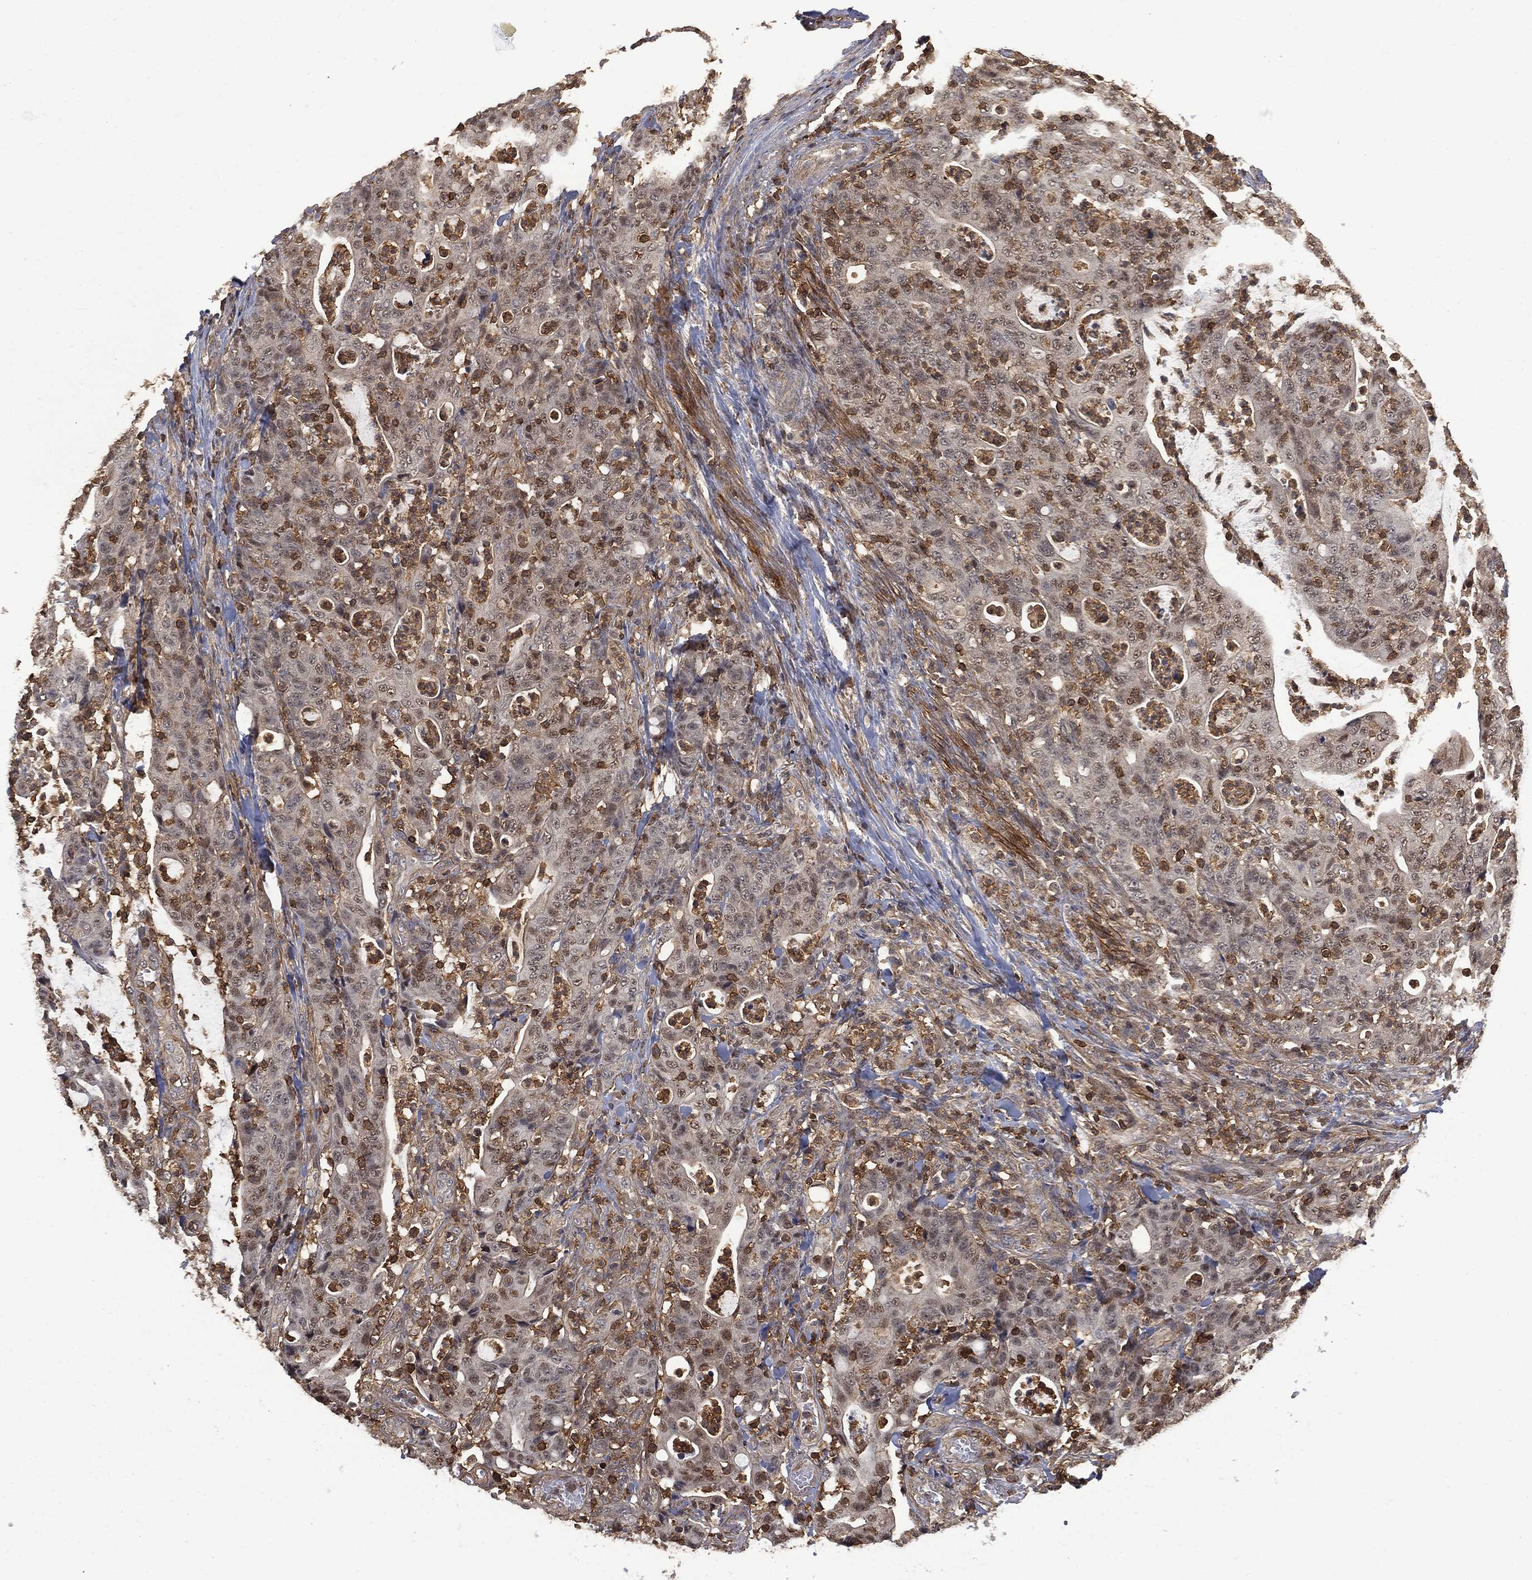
{"staining": {"intensity": "moderate", "quantity": "<25%", "location": "nuclear"}, "tissue": "colorectal cancer", "cell_type": "Tumor cells", "image_type": "cancer", "snomed": [{"axis": "morphology", "description": "Adenocarcinoma, NOS"}, {"axis": "topography", "description": "Colon"}], "caption": "Colorectal adenocarcinoma stained with DAB (3,3'-diaminobenzidine) immunohistochemistry reveals low levels of moderate nuclear positivity in approximately <25% of tumor cells. The staining is performed using DAB brown chromogen to label protein expression. The nuclei are counter-stained blue using hematoxylin.", "gene": "PSMB10", "patient": {"sex": "male", "age": 70}}